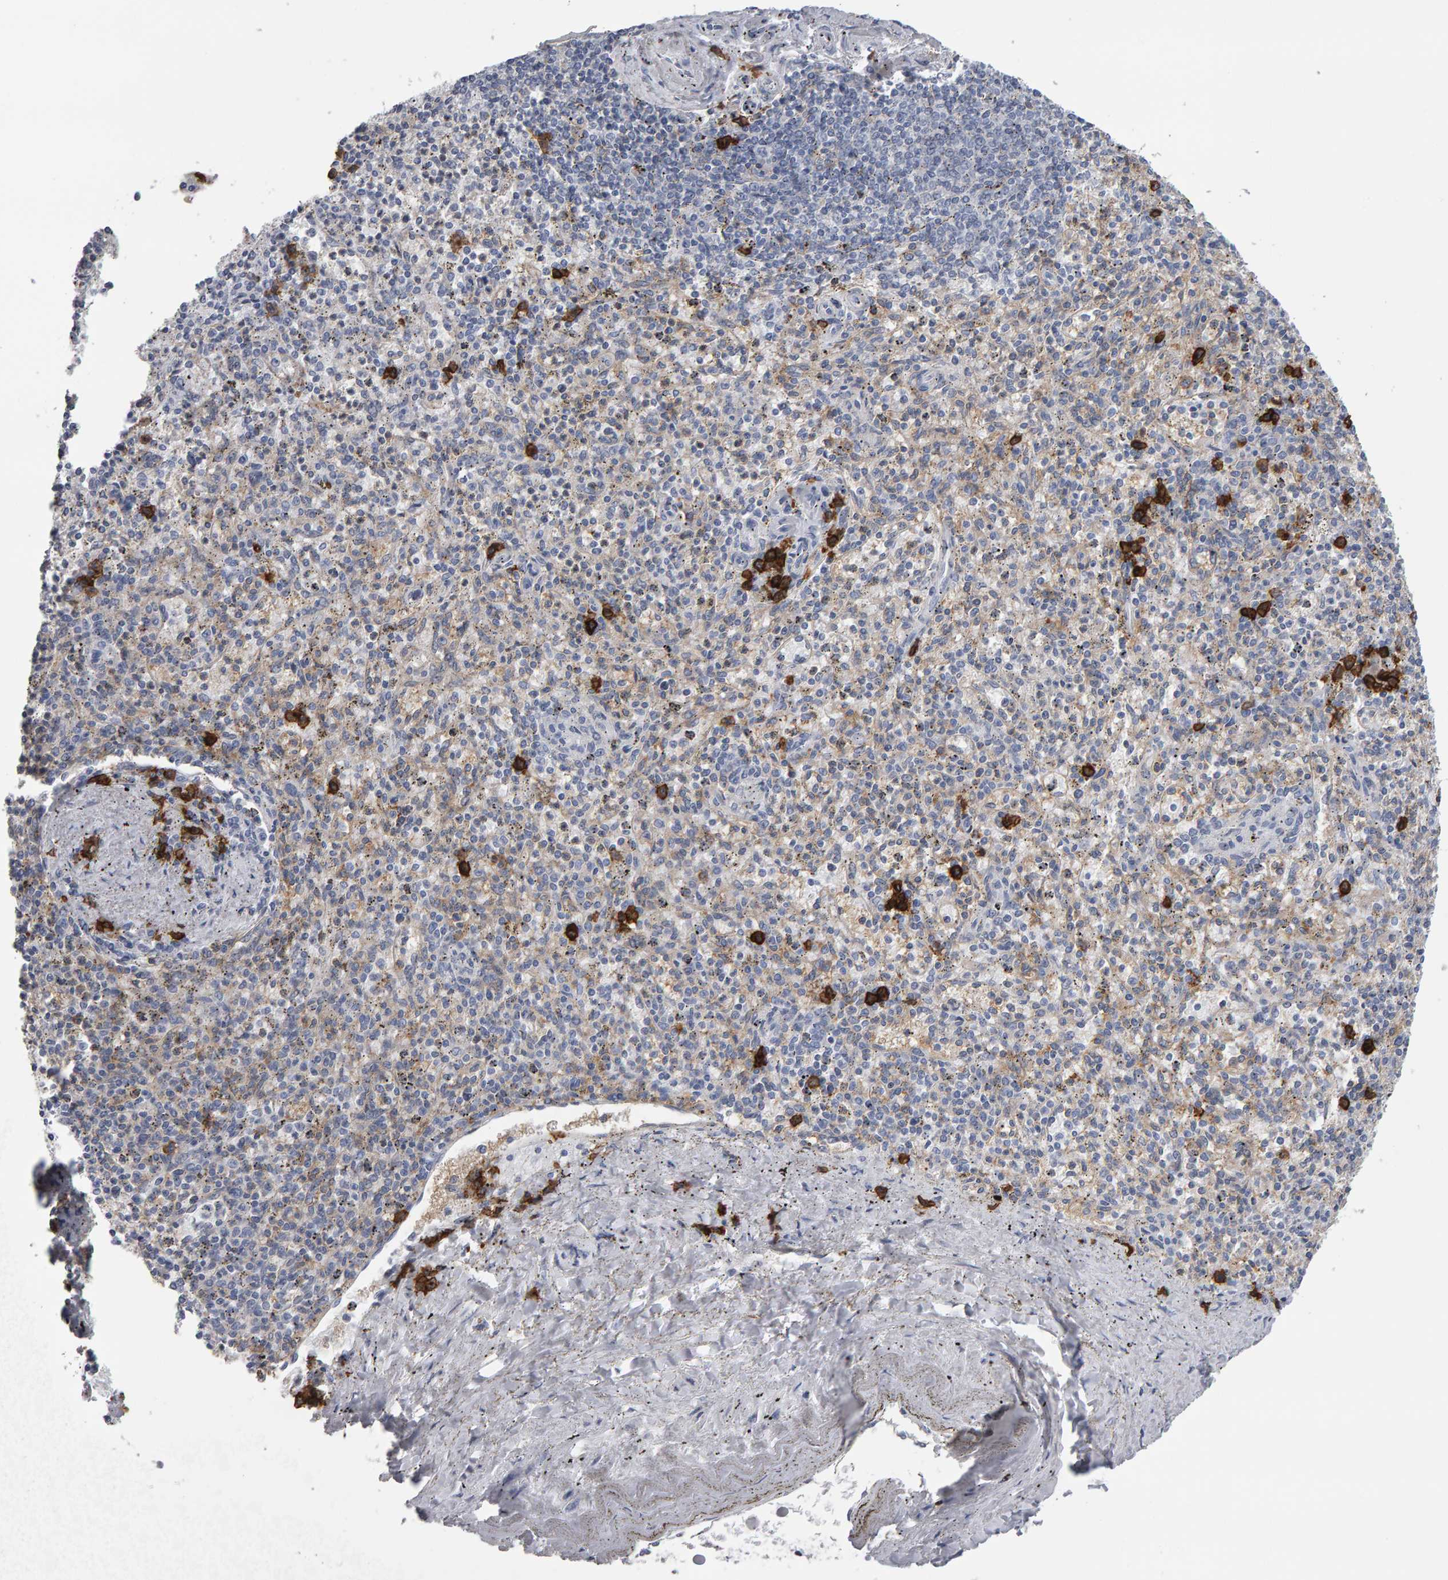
{"staining": {"intensity": "strong", "quantity": "<25%", "location": "cytoplasmic/membranous"}, "tissue": "spleen", "cell_type": "Cells in red pulp", "image_type": "normal", "snomed": [{"axis": "morphology", "description": "Normal tissue, NOS"}, {"axis": "topography", "description": "Spleen"}], "caption": "IHC photomicrograph of normal spleen: human spleen stained using immunohistochemistry (IHC) demonstrates medium levels of strong protein expression localized specifically in the cytoplasmic/membranous of cells in red pulp, appearing as a cytoplasmic/membranous brown color.", "gene": "CD38", "patient": {"sex": "male", "age": 72}}